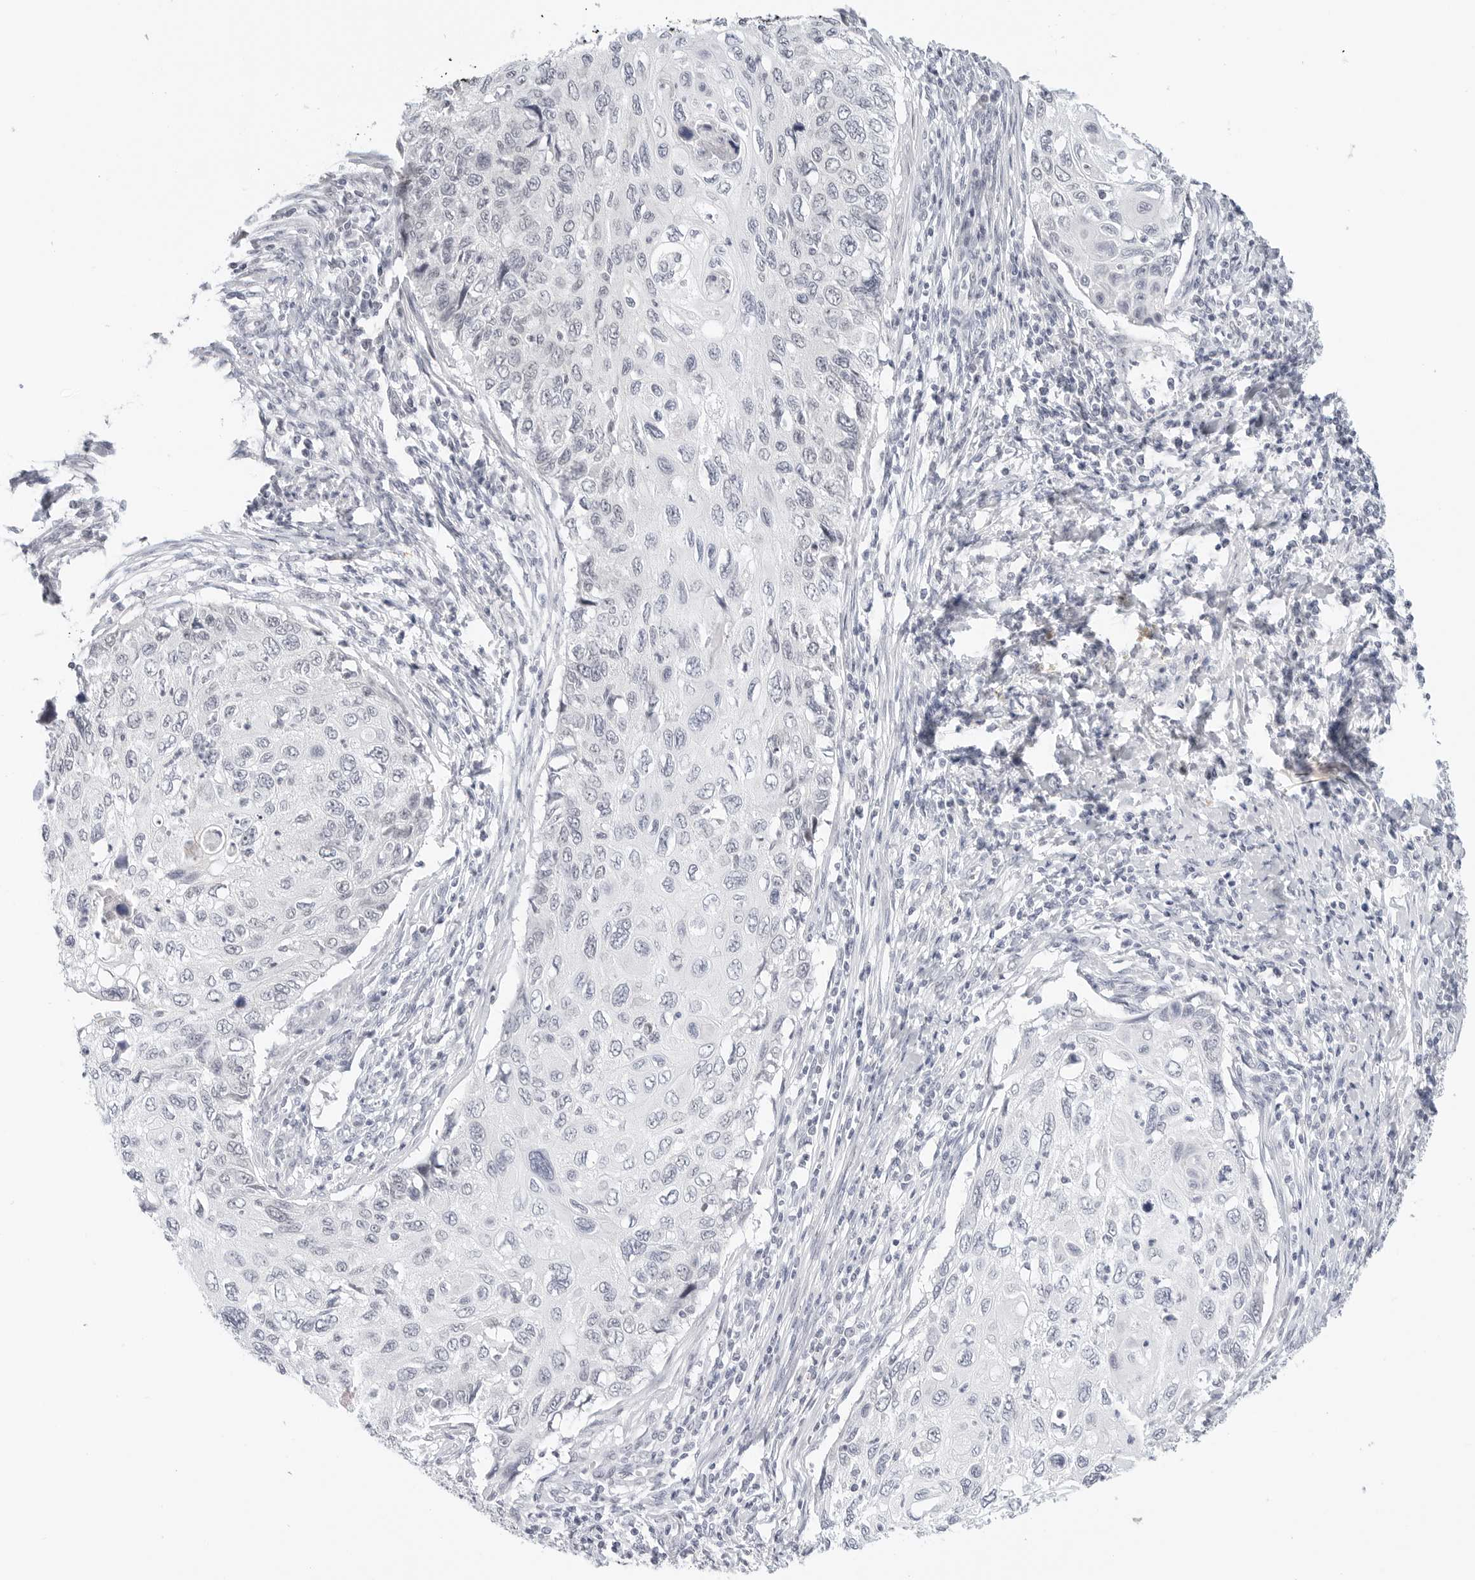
{"staining": {"intensity": "negative", "quantity": "none", "location": "none"}, "tissue": "cervical cancer", "cell_type": "Tumor cells", "image_type": "cancer", "snomed": [{"axis": "morphology", "description": "Squamous cell carcinoma, NOS"}, {"axis": "topography", "description": "Cervix"}], "caption": "An IHC image of squamous cell carcinoma (cervical) is shown. There is no staining in tumor cells of squamous cell carcinoma (cervical).", "gene": "TSEN2", "patient": {"sex": "female", "age": 70}}